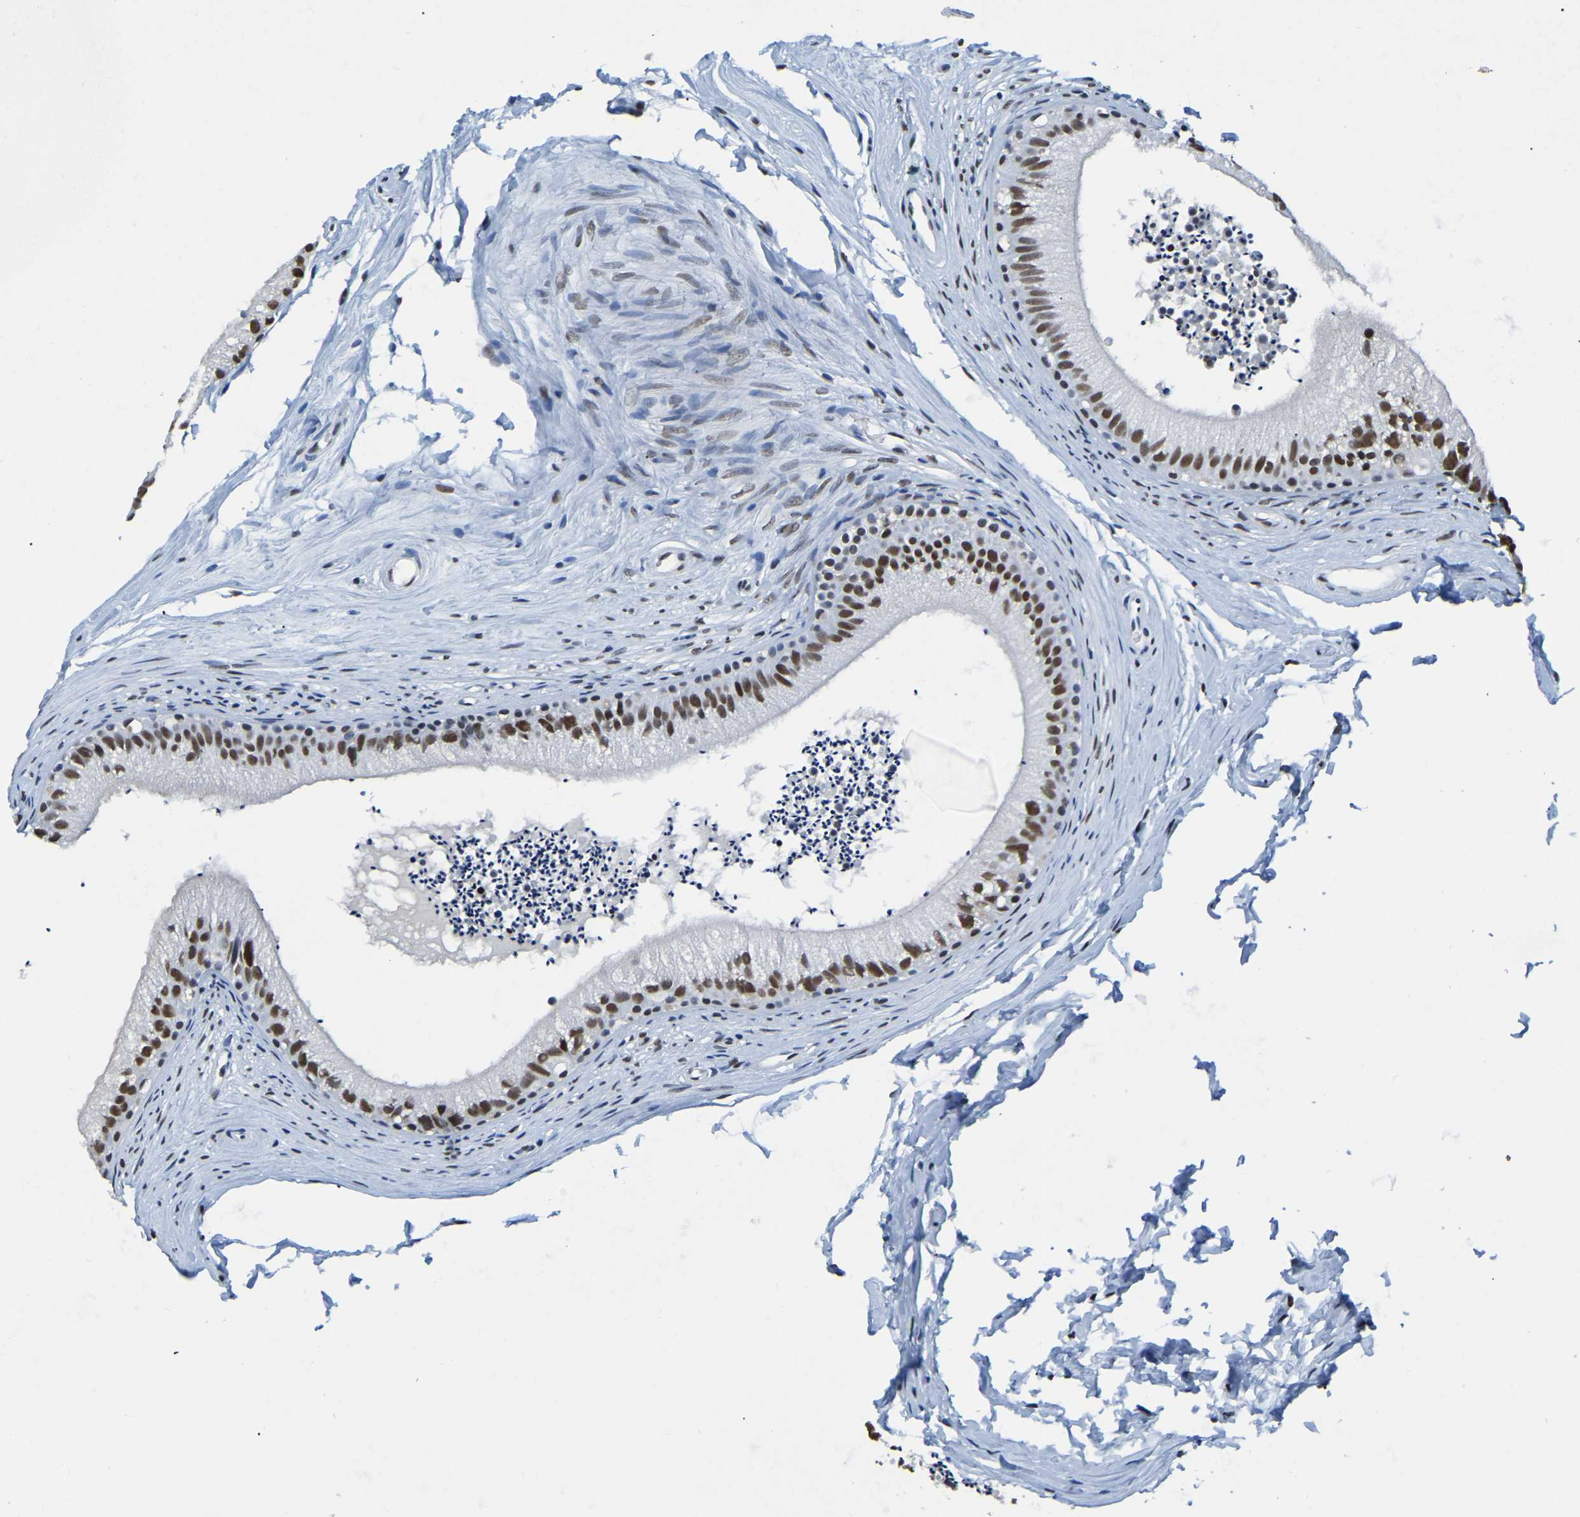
{"staining": {"intensity": "strong", "quantity": ">75%", "location": "nuclear"}, "tissue": "epididymis", "cell_type": "Glandular cells", "image_type": "normal", "snomed": [{"axis": "morphology", "description": "Normal tissue, NOS"}, {"axis": "topography", "description": "Epididymis"}], "caption": "Protein staining of benign epididymis demonstrates strong nuclear staining in approximately >75% of glandular cells.", "gene": "UBA1", "patient": {"sex": "male", "age": 56}}